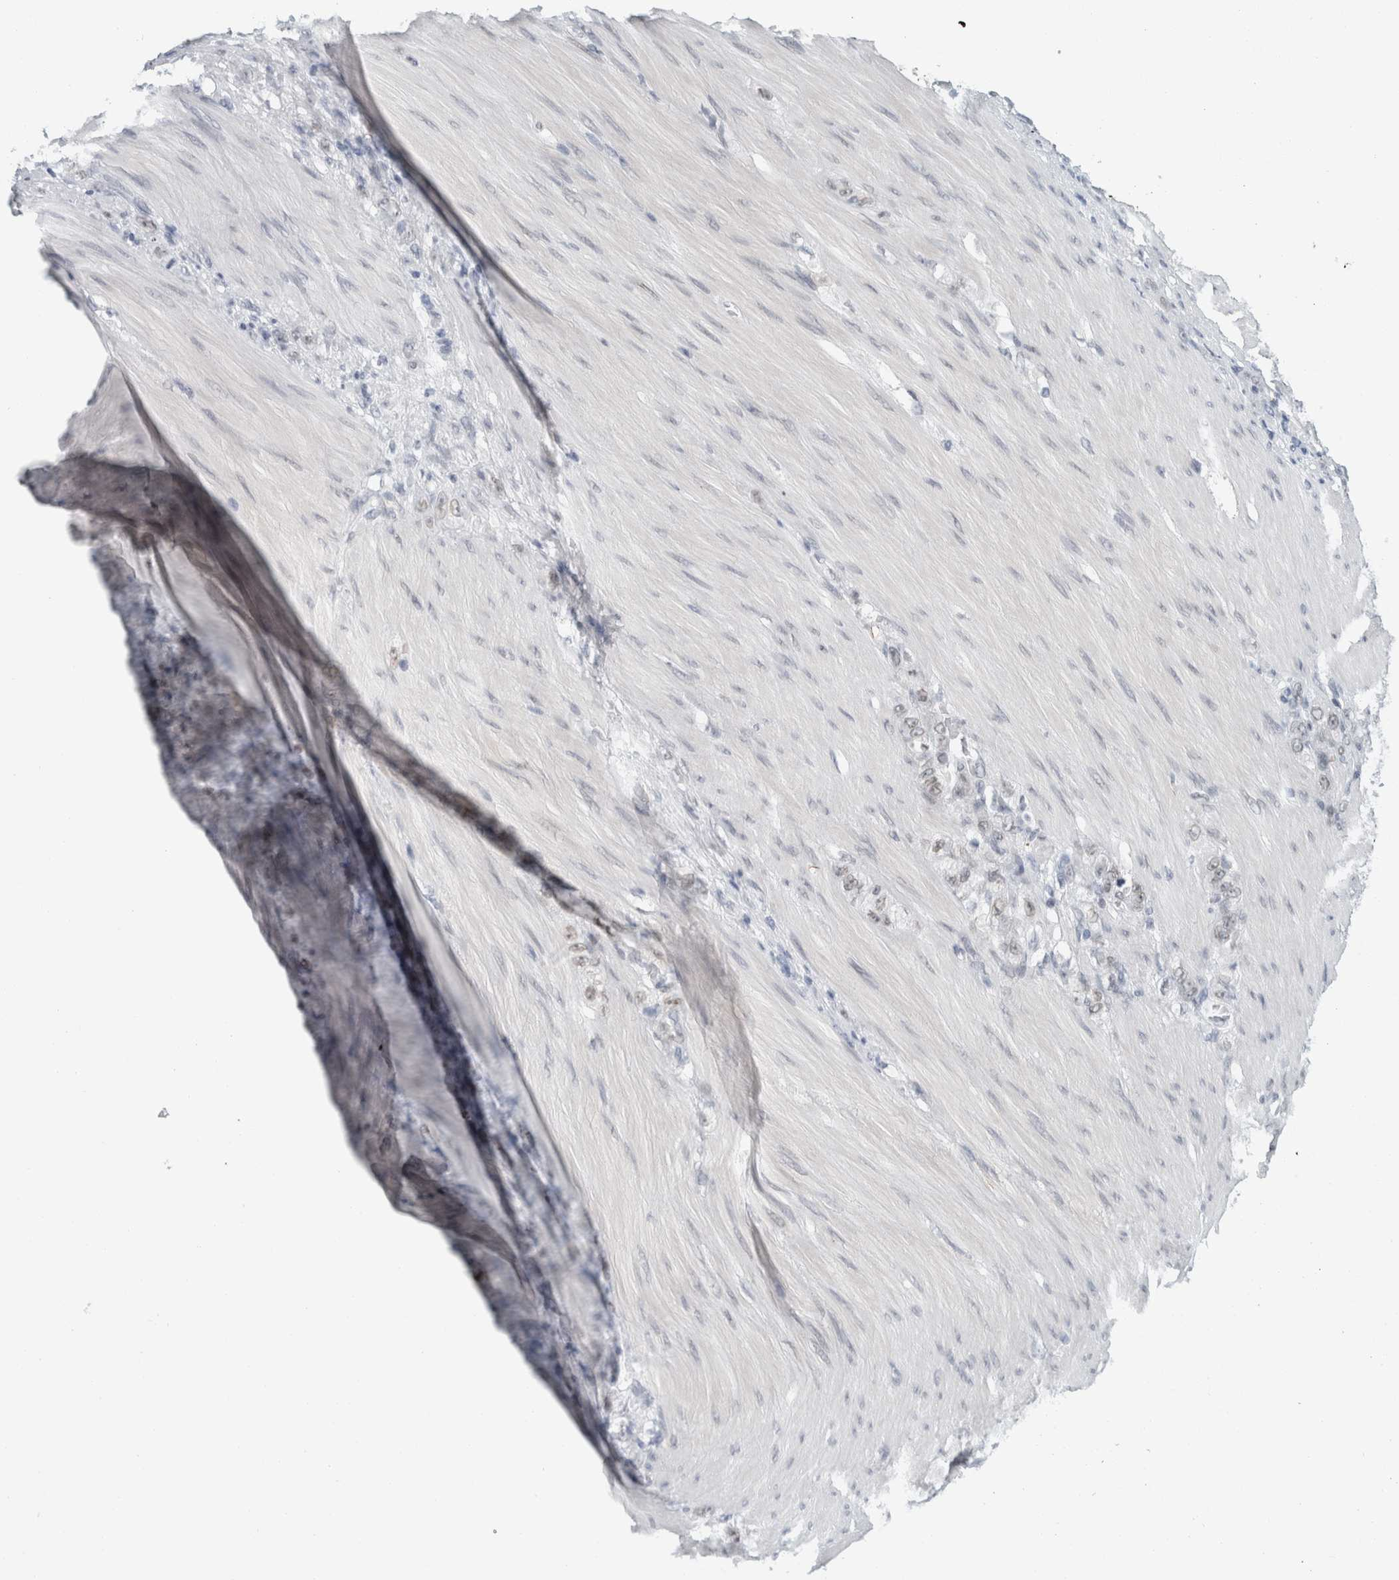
{"staining": {"intensity": "negative", "quantity": "none", "location": "none"}, "tissue": "stomach cancer", "cell_type": "Tumor cells", "image_type": "cancer", "snomed": [{"axis": "morphology", "description": "Normal tissue, NOS"}, {"axis": "morphology", "description": "Adenocarcinoma, NOS"}, {"axis": "topography", "description": "Stomach"}], "caption": "Stomach adenocarcinoma was stained to show a protein in brown. There is no significant expression in tumor cells. Brightfield microscopy of immunohistochemistry (IHC) stained with DAB (brown) and hematoxylin (blue), captured at high magnification.", "gene": "ZNF770", "patient": {"sex": "male", "age": 82}}